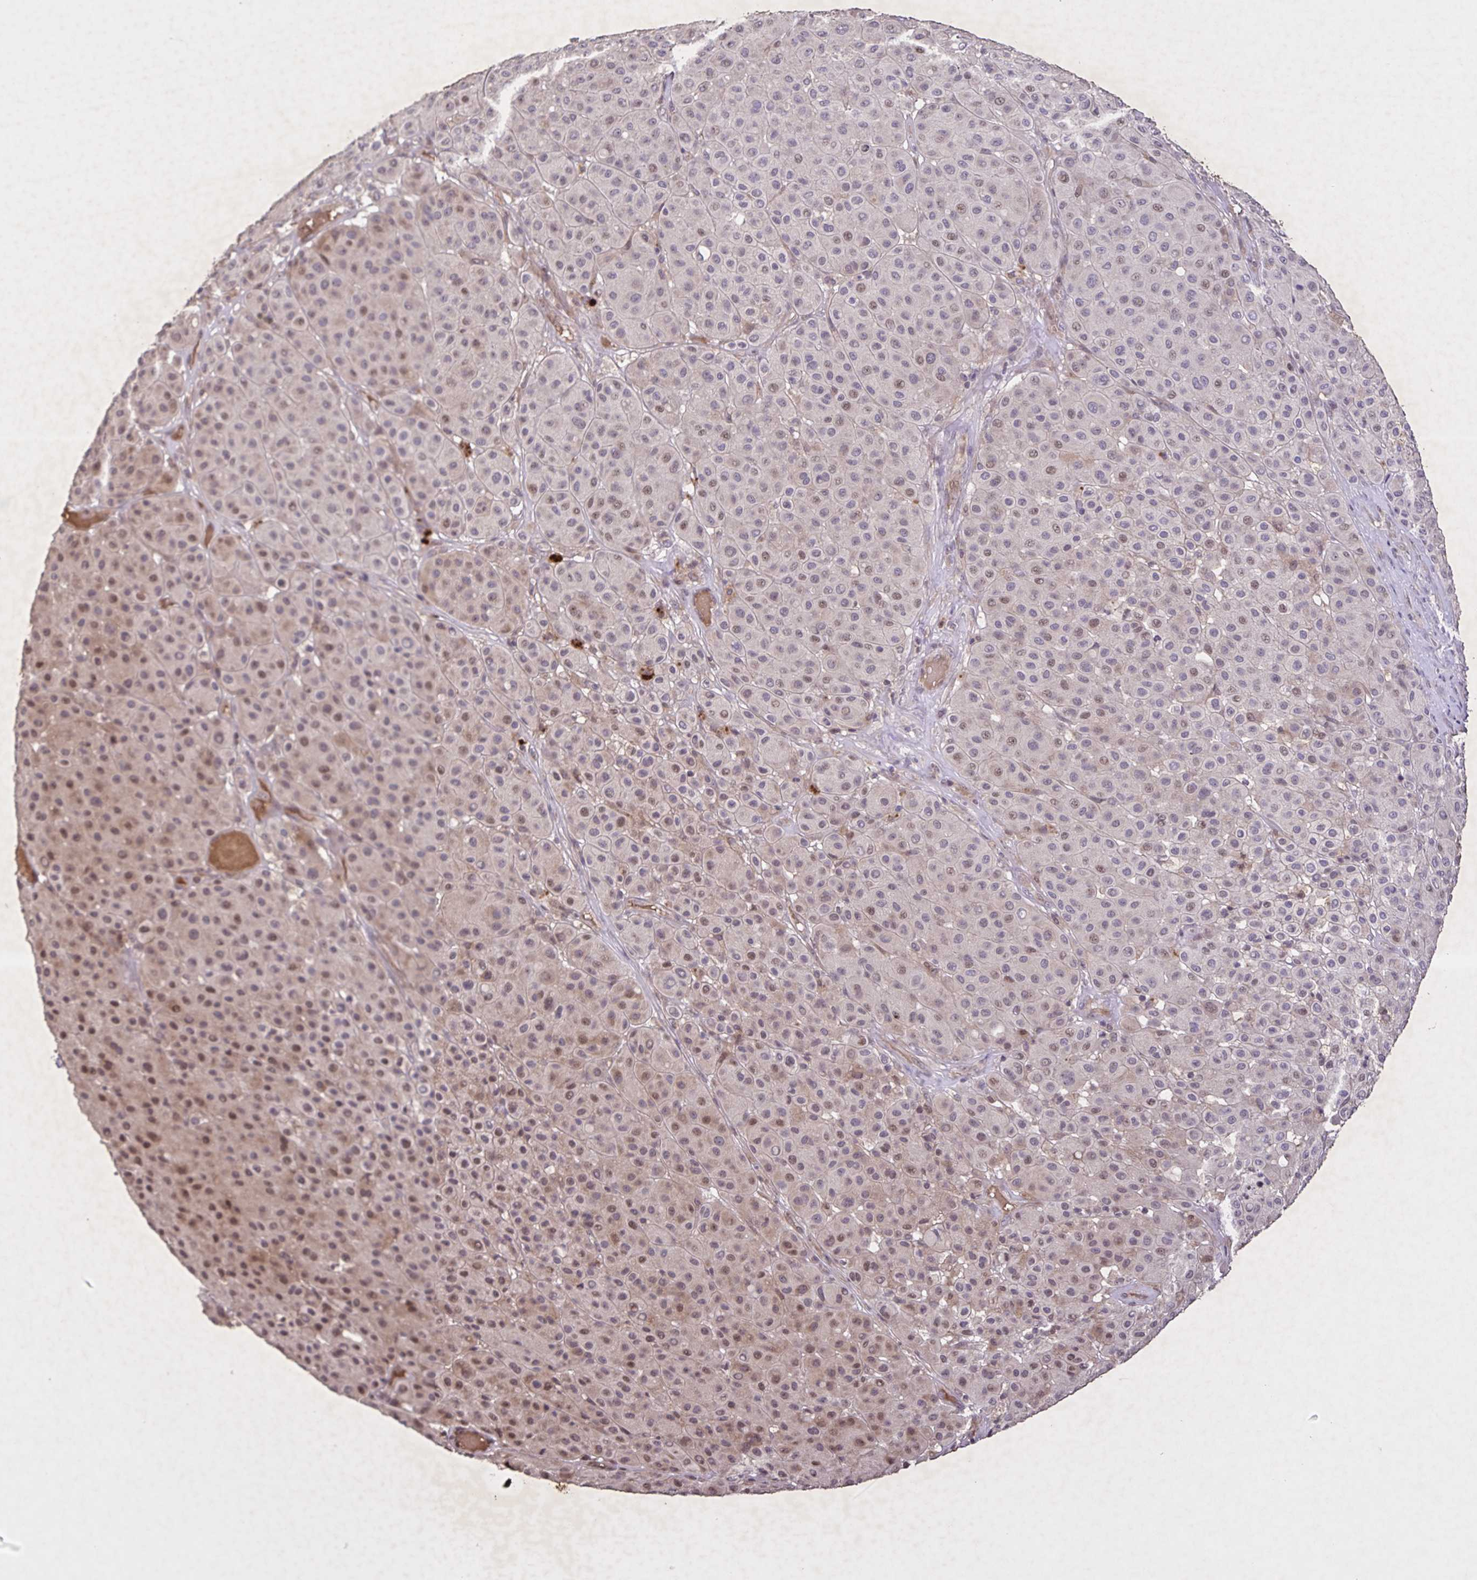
{"staining": {"intensity": "moderate", "quantity": "25%-75%", "location": "nuclear"}, "tissue": "melanoma", "cell_type": "Tumor cells", "image_type": "cancer", "snomed": [{"axis": "morphology", "description": "Malignant melanoma, Metastatic site"}, {"axis": "topography", "description": "Smooth muscle"}], "caption": "IHC image of neoplastic tissue: melanoma stained using IHC exhibits medium levels of moderate protein expression localized specifically in the nuclear of tumor cells, appearing as a nuclear brown color.", "gene": "GDF2", "patient": {"sex": "male", "age": 41}}